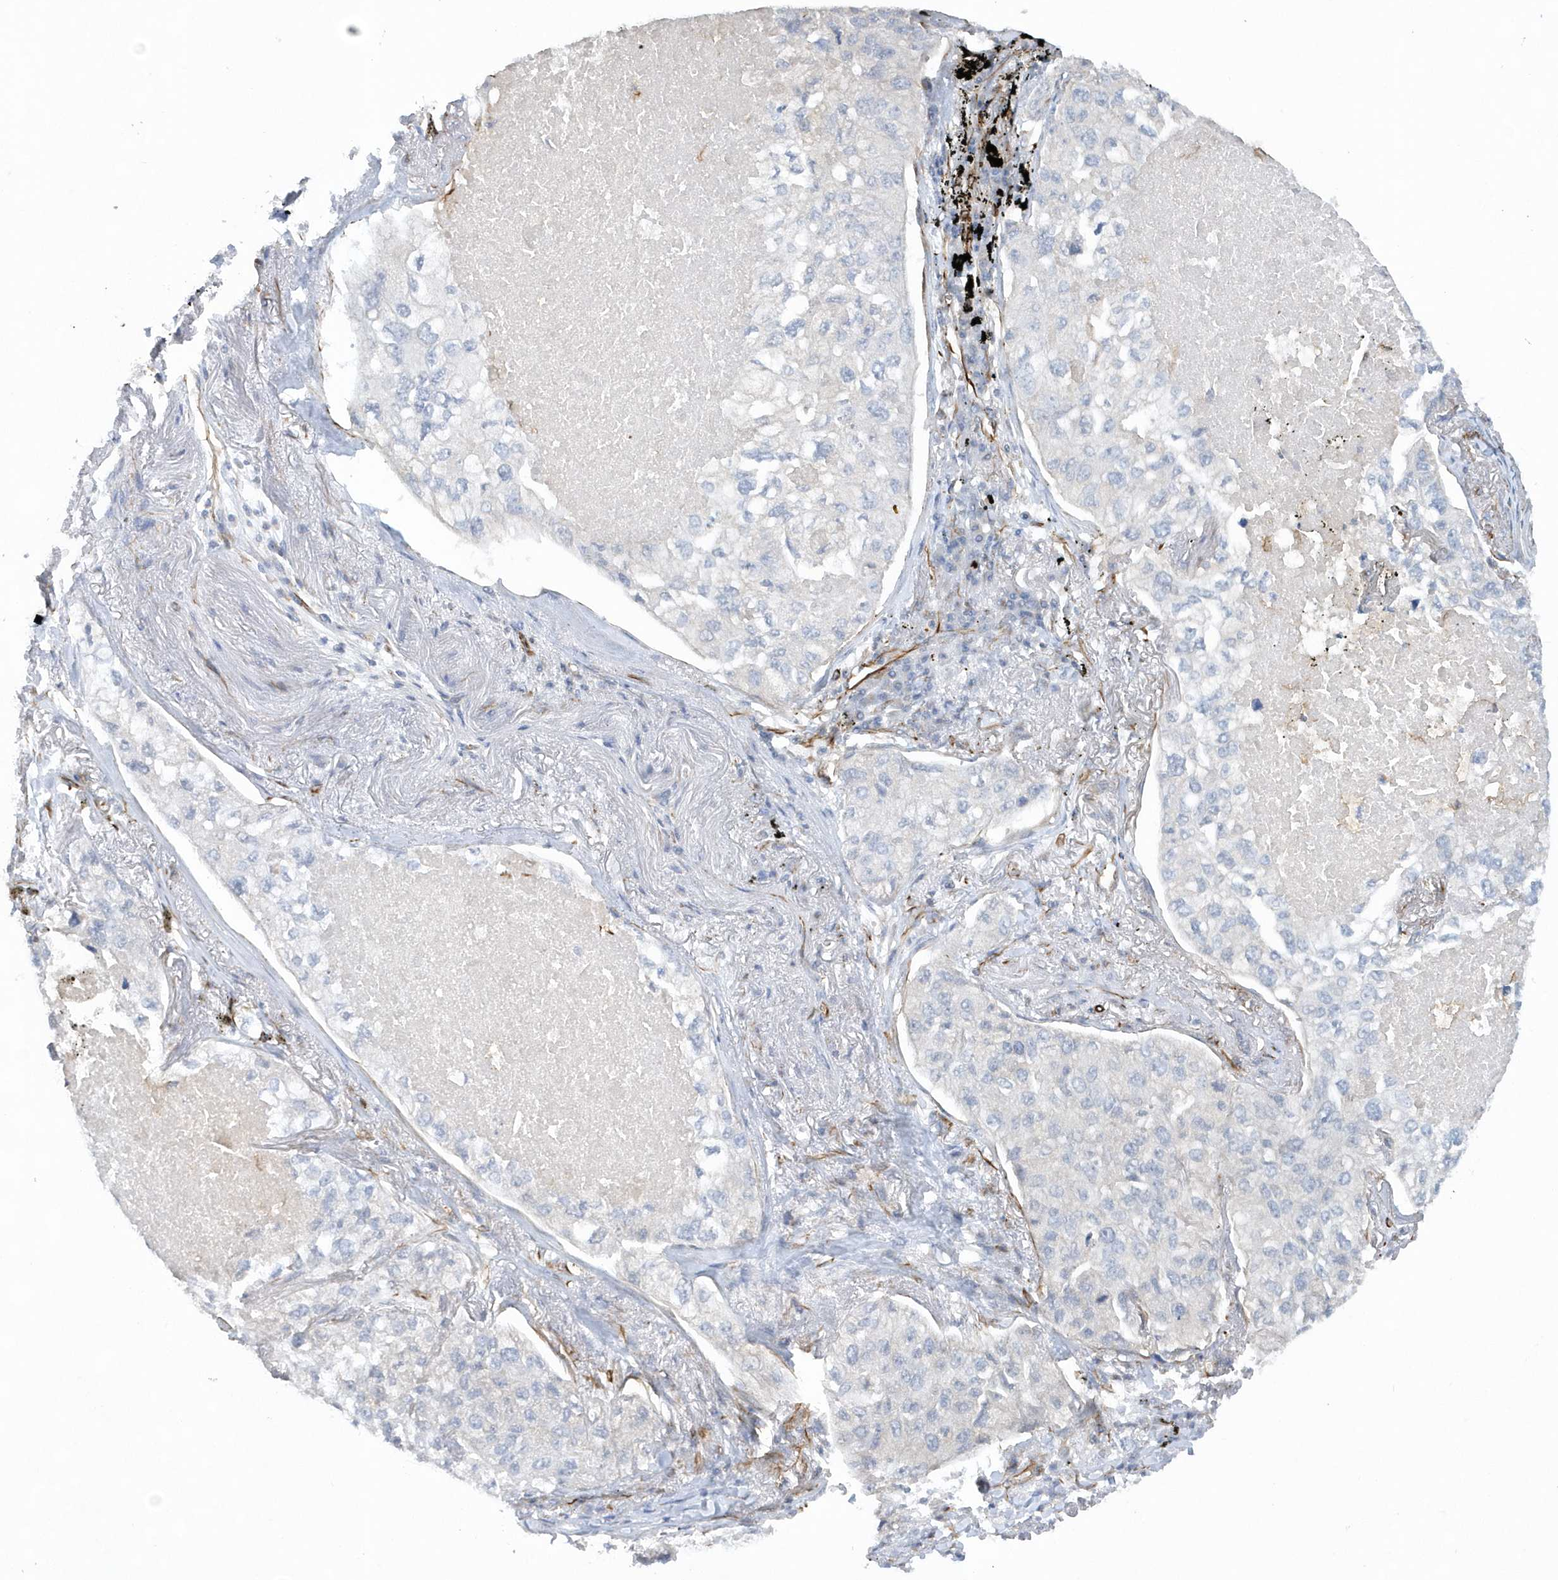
{"staining": {"intensity": "negative", "quantity": "none", "location": "none"}, "tissue": "lung cancer", "cell_type": "Tumor cells", "image_type": "cancer", "snomed": [{"axis": "morphology", "description": "Adenocarcinoma, NOS"}, {"axis": "topography", "description": "Lung"}], "caption": "This photomicrograph is of lung cancer stained with immunohistochemistry to label a protein in brown with the nuclei are counter-stained blue. There is no positivity in tumor cells.", "gene": "RAB17", "patient": {"sex": "male", "age": 65}}